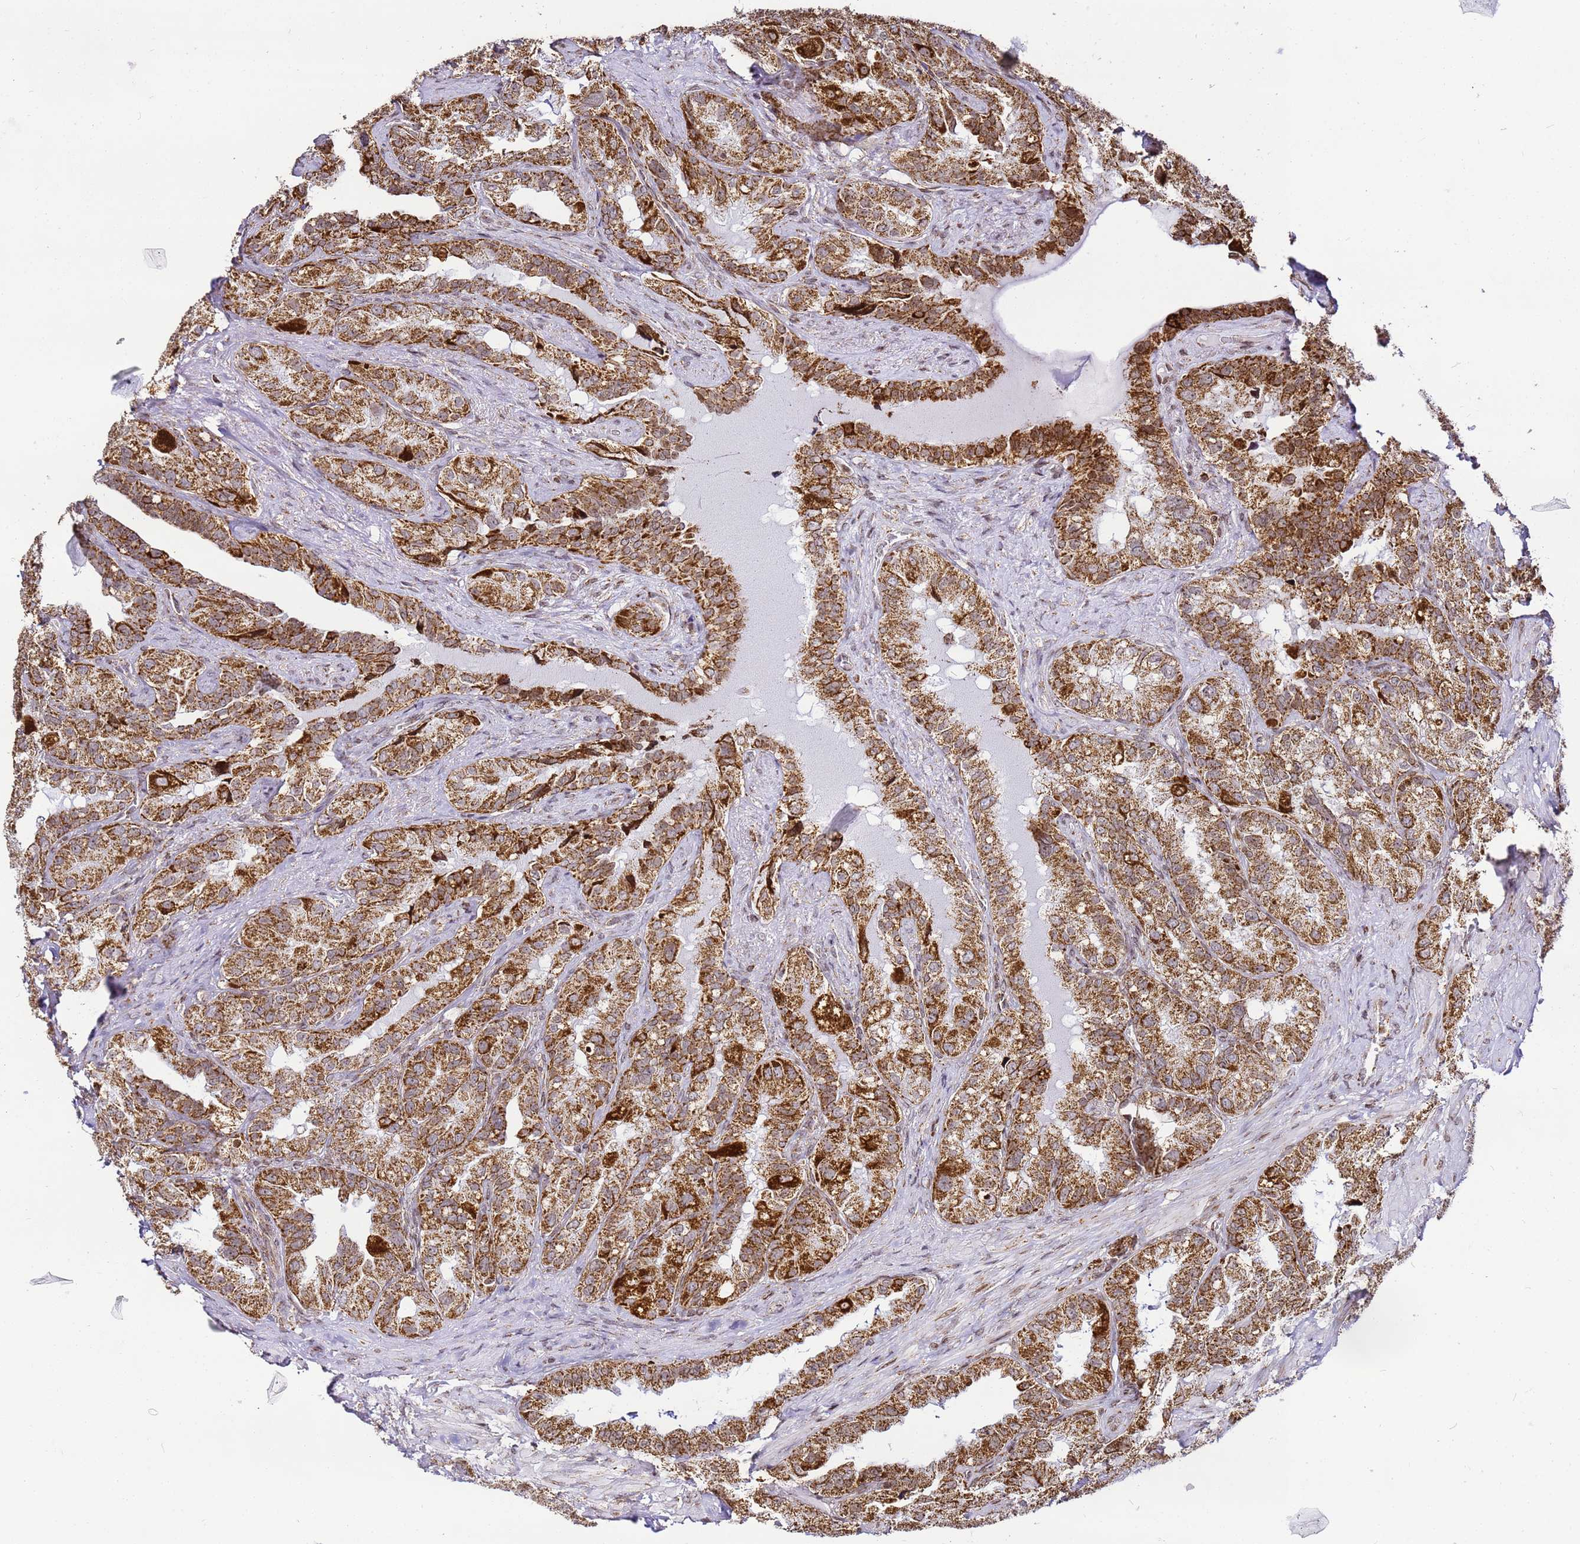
{"staining": {"intensity": "strong", "quantity": ">75%", "location": "cytoplasmic/membranous"}, "tissue": "seminal vesicle", "cell_type": "Glandular cells", "image_type": "normal", "snomed": [{"axis": "morphology", "description": "Normal tissue, NOS"}, {"axis": "topography", "description": "Seminal veicle"}, {"axis": "topography", "description": "Peripheral nerve tissue"}], "caption": "The photomicrograph demonstrates a brown stain indicating the presence of a protein in the cytoplasmic/membranous of glandular cells in seminal vesicle.", "gene": "HSPE1", "patient": {"sex": "male", "age": 67}}